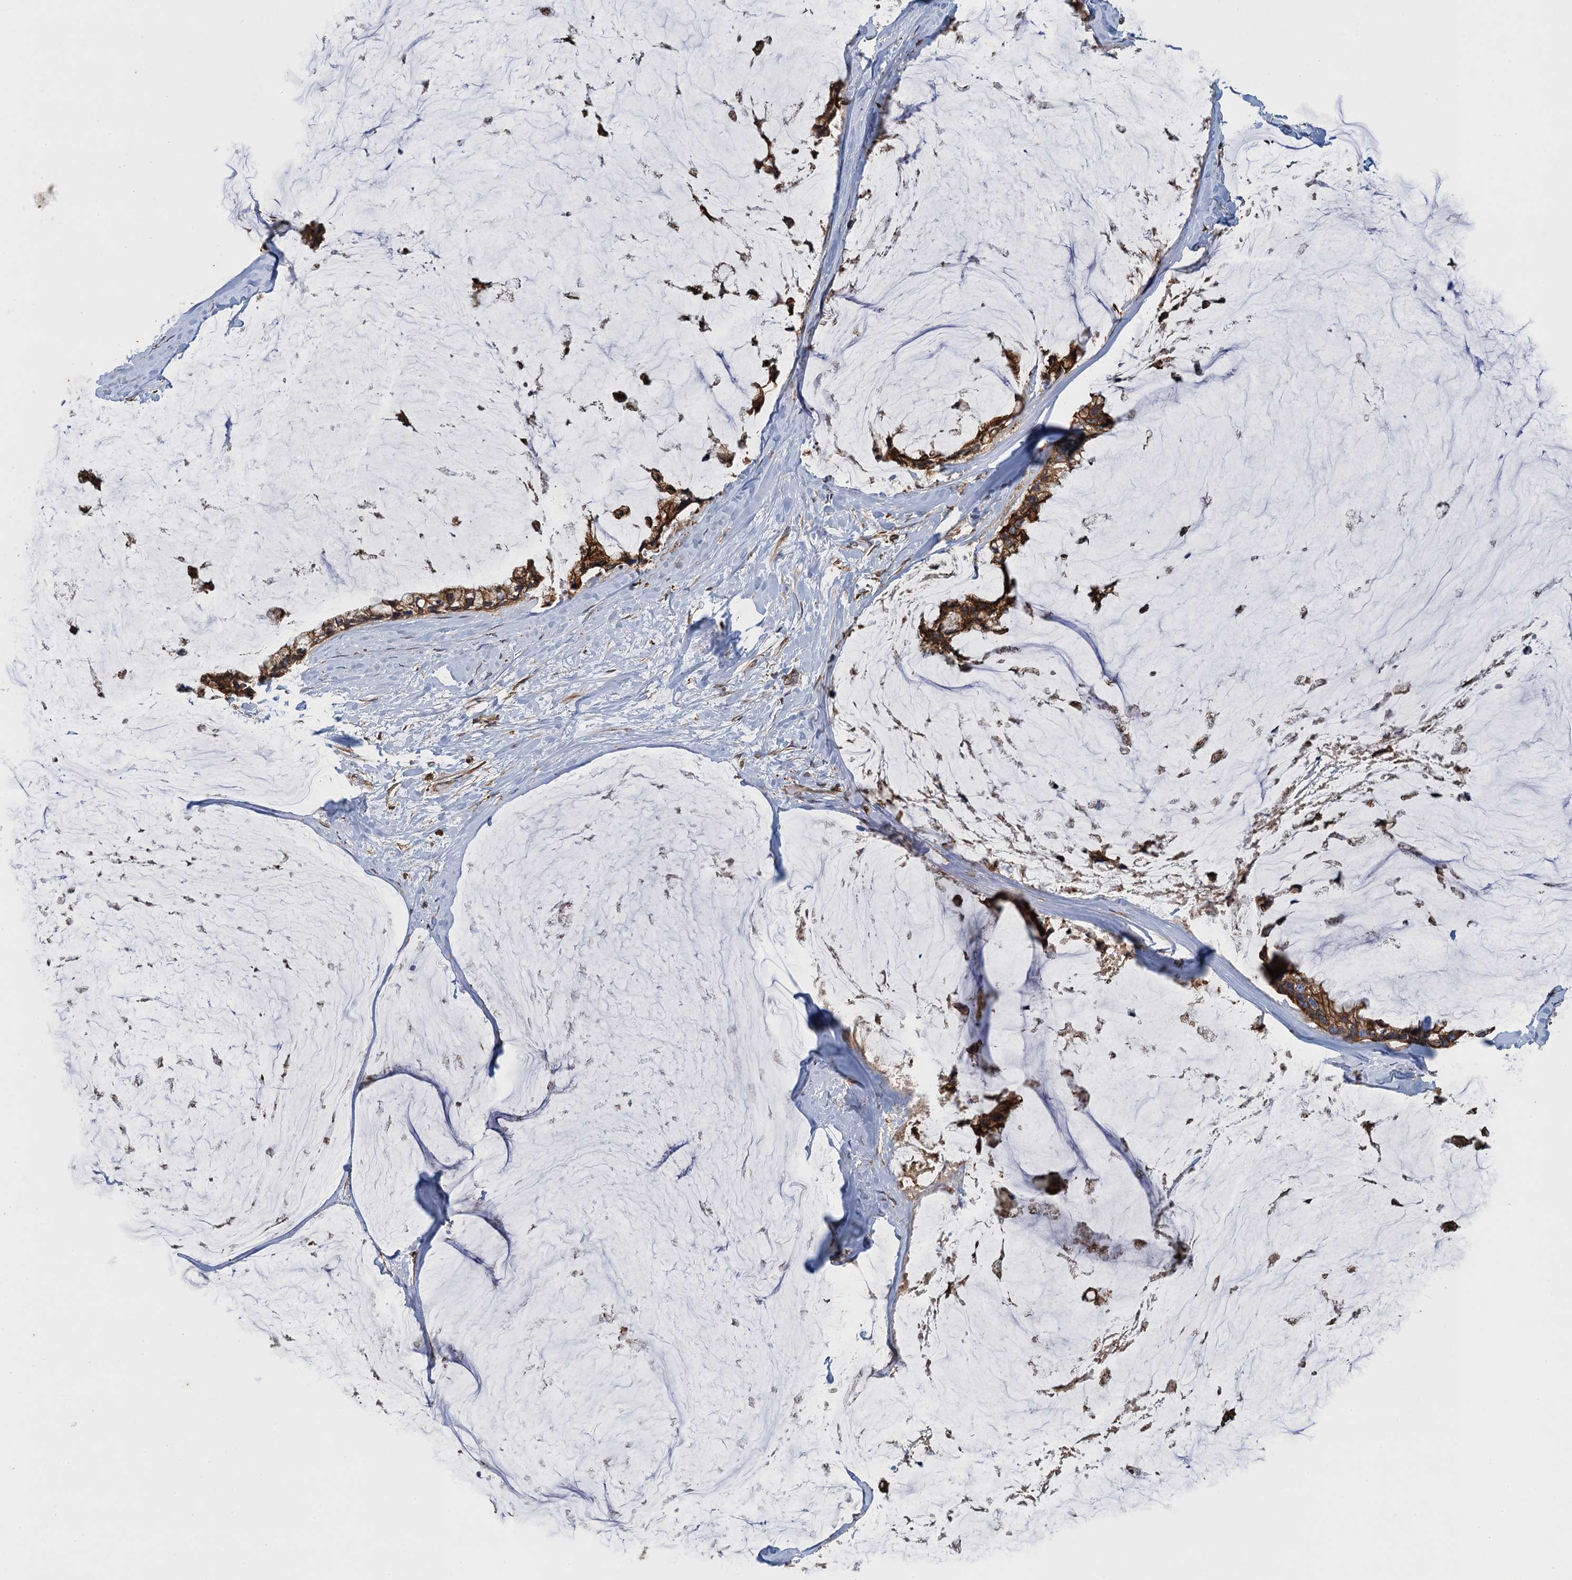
{"staining": {"intensity": "strong", "quantity": ">75%", "location": "cytoplasmic/membranous"}, "tissue": "ovarian cancer", "cell_type": "Tumor cells", "image_type": "cancer", "snomed": [{"axis": "morphology", "description": "Cystadenocarcinoma, mucinous, NOS"}, {"axis": "topography", "description": "Ovary"}], "caption": "Strong cytoplasmic/membranous staining for a protein is identified in approximately >75% of tumor cells of ovarian cancer (mucinous cystadenocarcinoma) using IHC.", "gene": "ARMC5", "patient": {"sex": "female", "age": 39}}